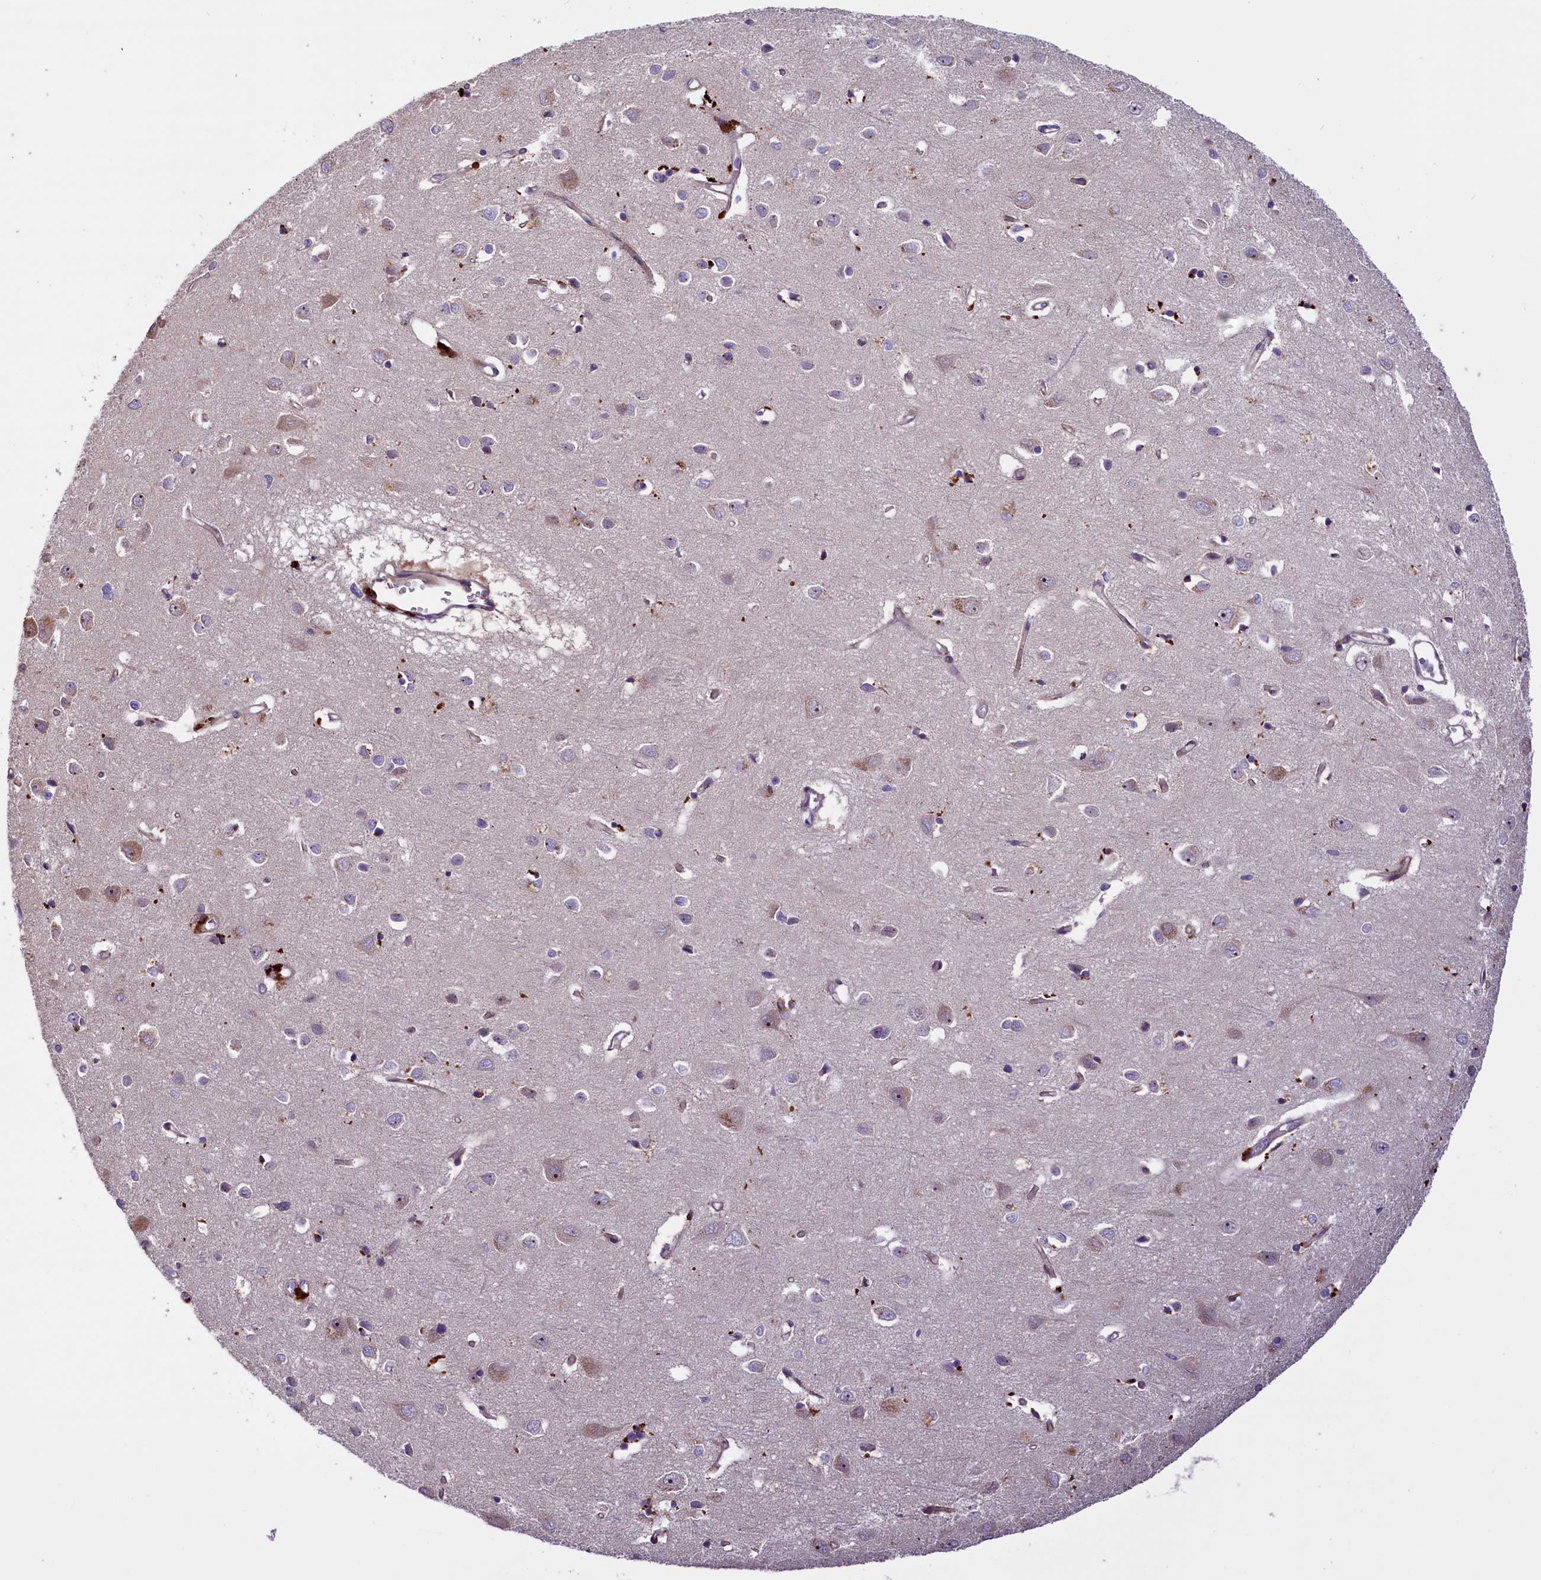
{"staining": {"intensity": "moderate", "quantity": "25%-75%", "location": "cytoplasmic/membranous"}, "tissue": "cerebral cortex", "cell_type": "Endothelial cells", "image_type": "normal", "snomed": [{"axis": "morphology", "description": "Normal tissue, NOS"}, {"axis": "topography", "description": "Cerebral cortex"}], "caption": "Immunohistochemical staining of normal cerebral cortex exhibits moderate cytoplasmic/membranous protein expression in approximately 25%-75% of endothelial cells.", "gene": "FRY", "patient": {"sex": "female", "age": 64}}